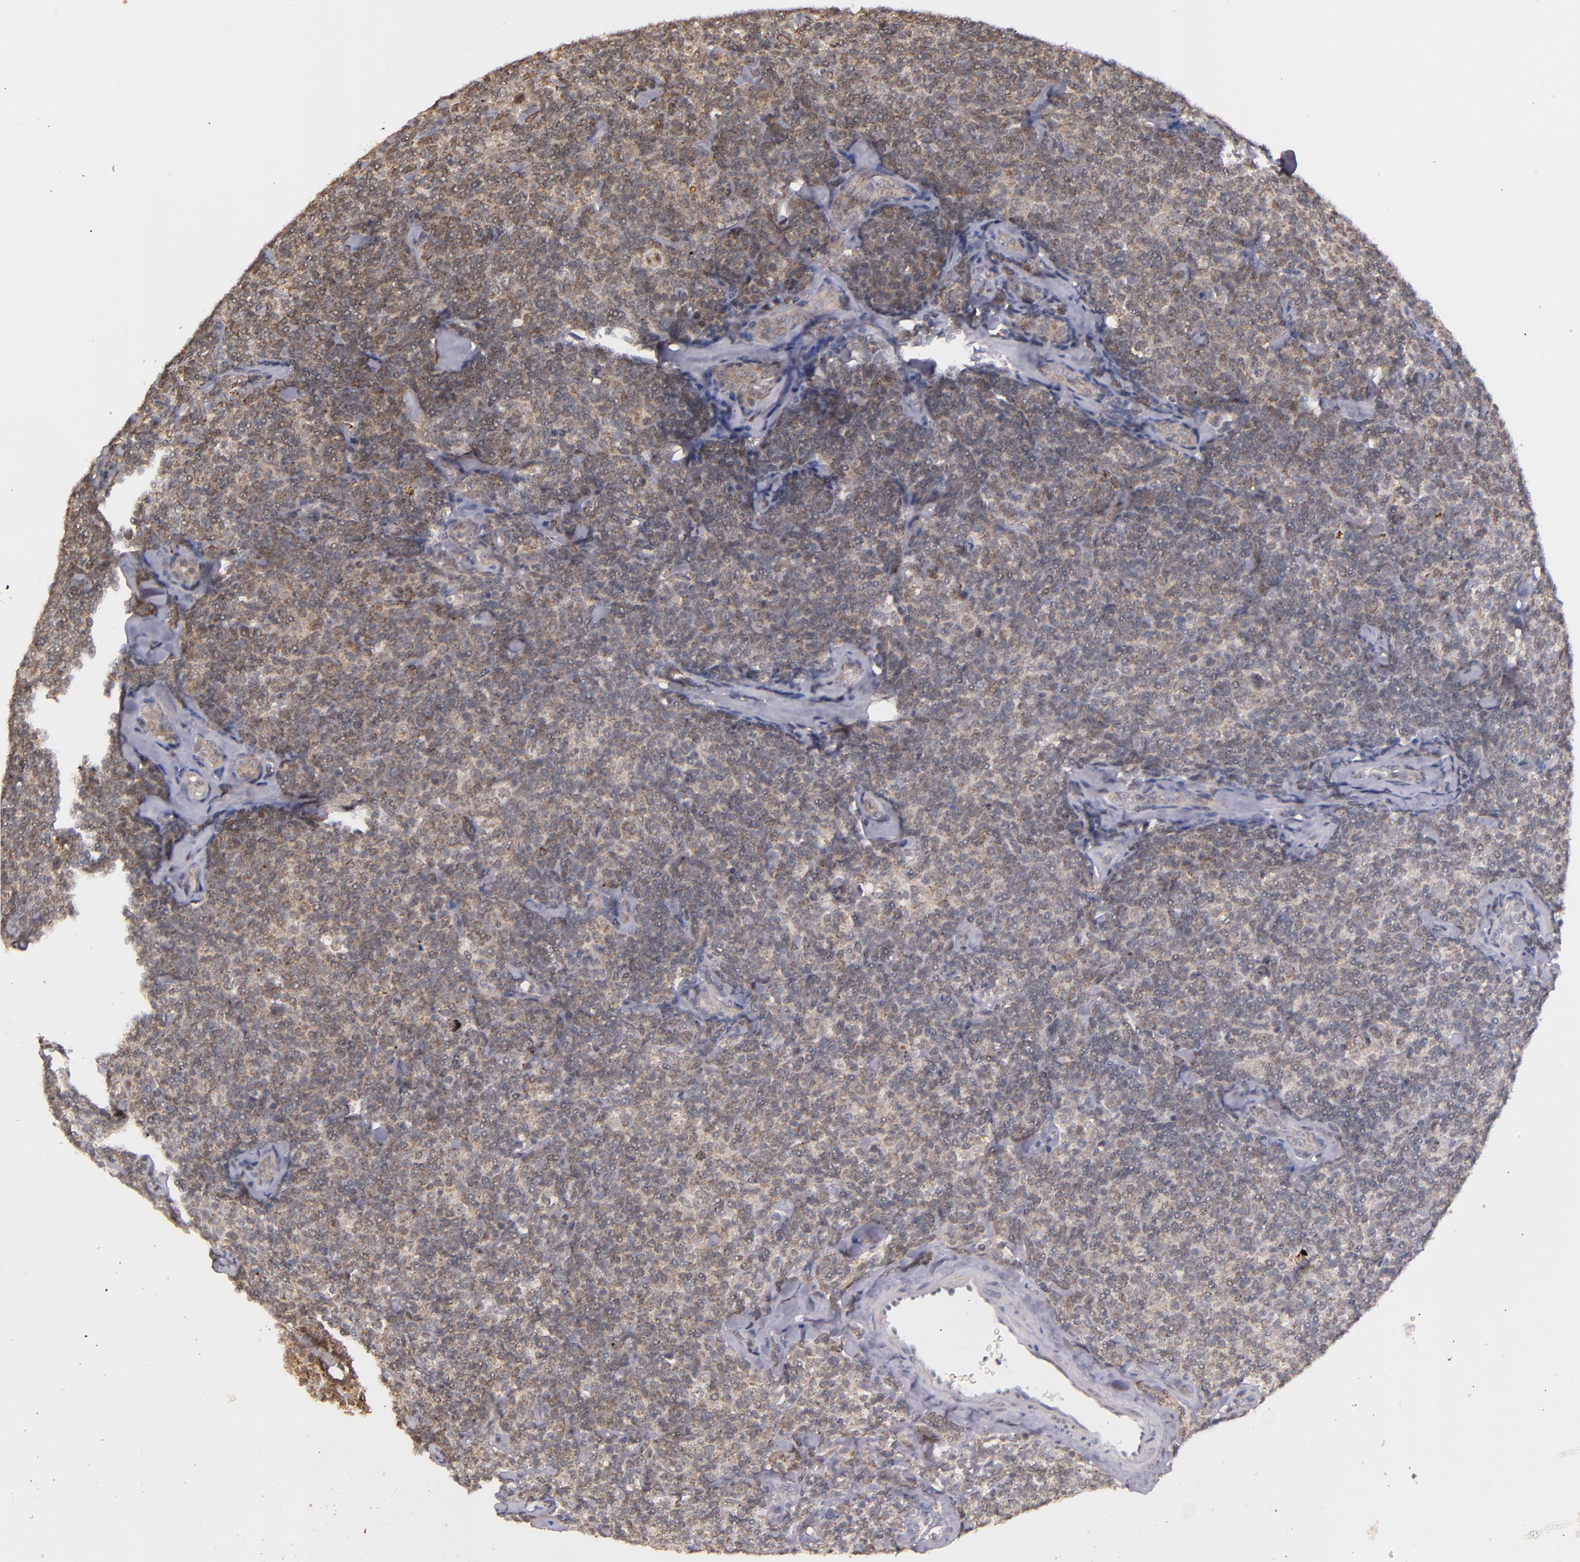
{"staining": {"intensity": "moderate", "quantity": ">75%", "location": "cytoplasmic/membranous"}, "tissue": "lymphoma", "cell_type": "Tumor cells", "image_type": "cancer", "snomed": [{"axis": "morphology", "description": "Malignant lymphoma, non-Hodgkin's type, Low grade"}, {"axis": "topography", "description": "Lymph node"}], "caption": "Low-grade malignant lymphoma, non-Hodgkin's type was stained to show a protein in brown. There is medium levels of moderate cytoplasmic/membranous expression in about >75% of tumor cells. Ihc stains the protein in brown and the nuclei are stained blue.", "gene": "SYP", "patient": {"sex": "female", "age": 56}}